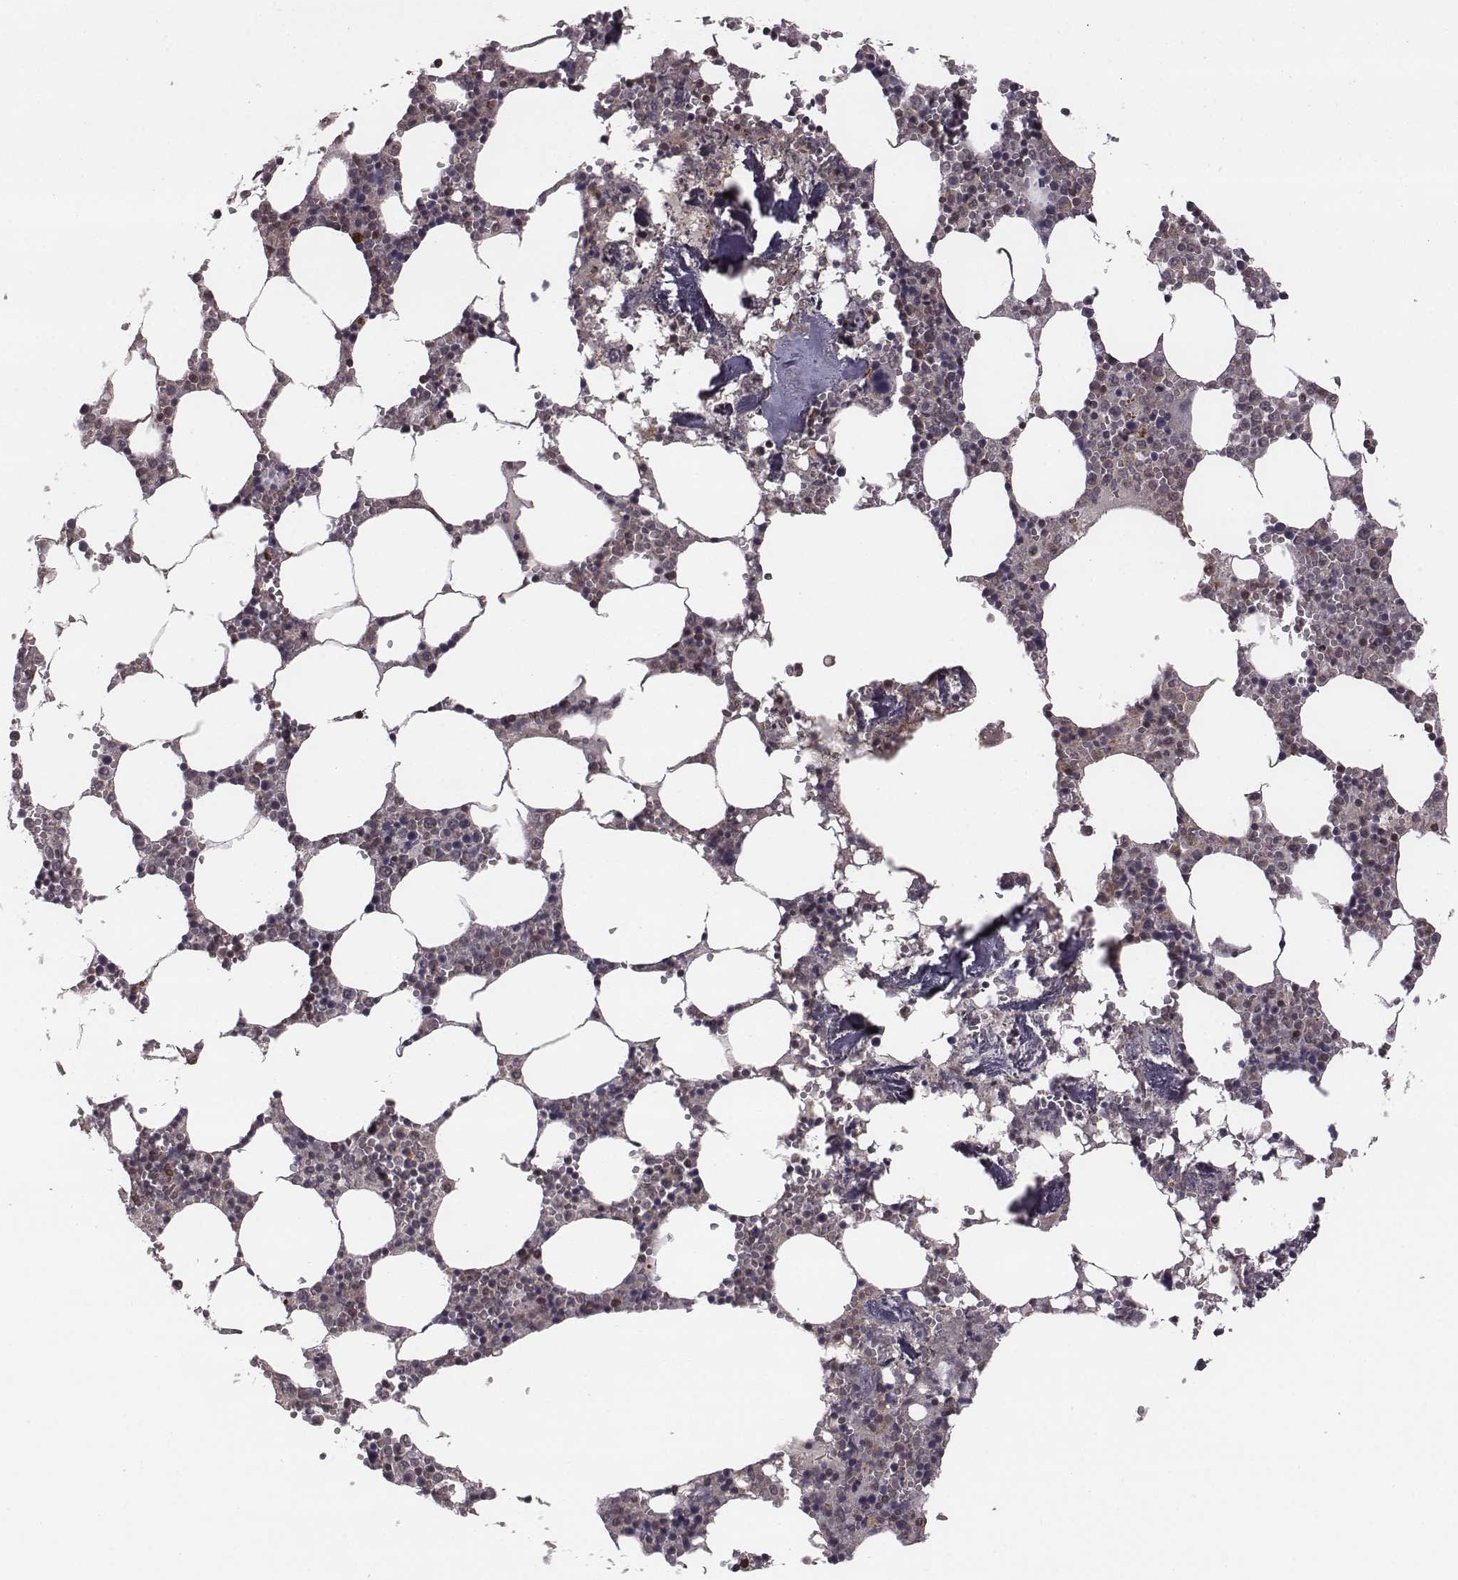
{"staining": {"intensity": "moderate", "quantity": "<25%", "location": "cytoplasmic/membranous,nuclear"}, "tissue": "bone marrow", "cell_type": "Hematopoietic cells", "image_type": "normal", "snomed": [{"axis": "morphology", "description": "Normal tissue, NOS"}, {"axis": "topography", "description": "Bone marrow"}], "caption": "This image demonstrates IHC staining of normal human bone marrow, with low moderate cytoplasmic/membranous,nuclear staining in about <25% of hematopoietic cells.", "gene": "RPL3", "patient": {"sex": "female", "age": 64}}